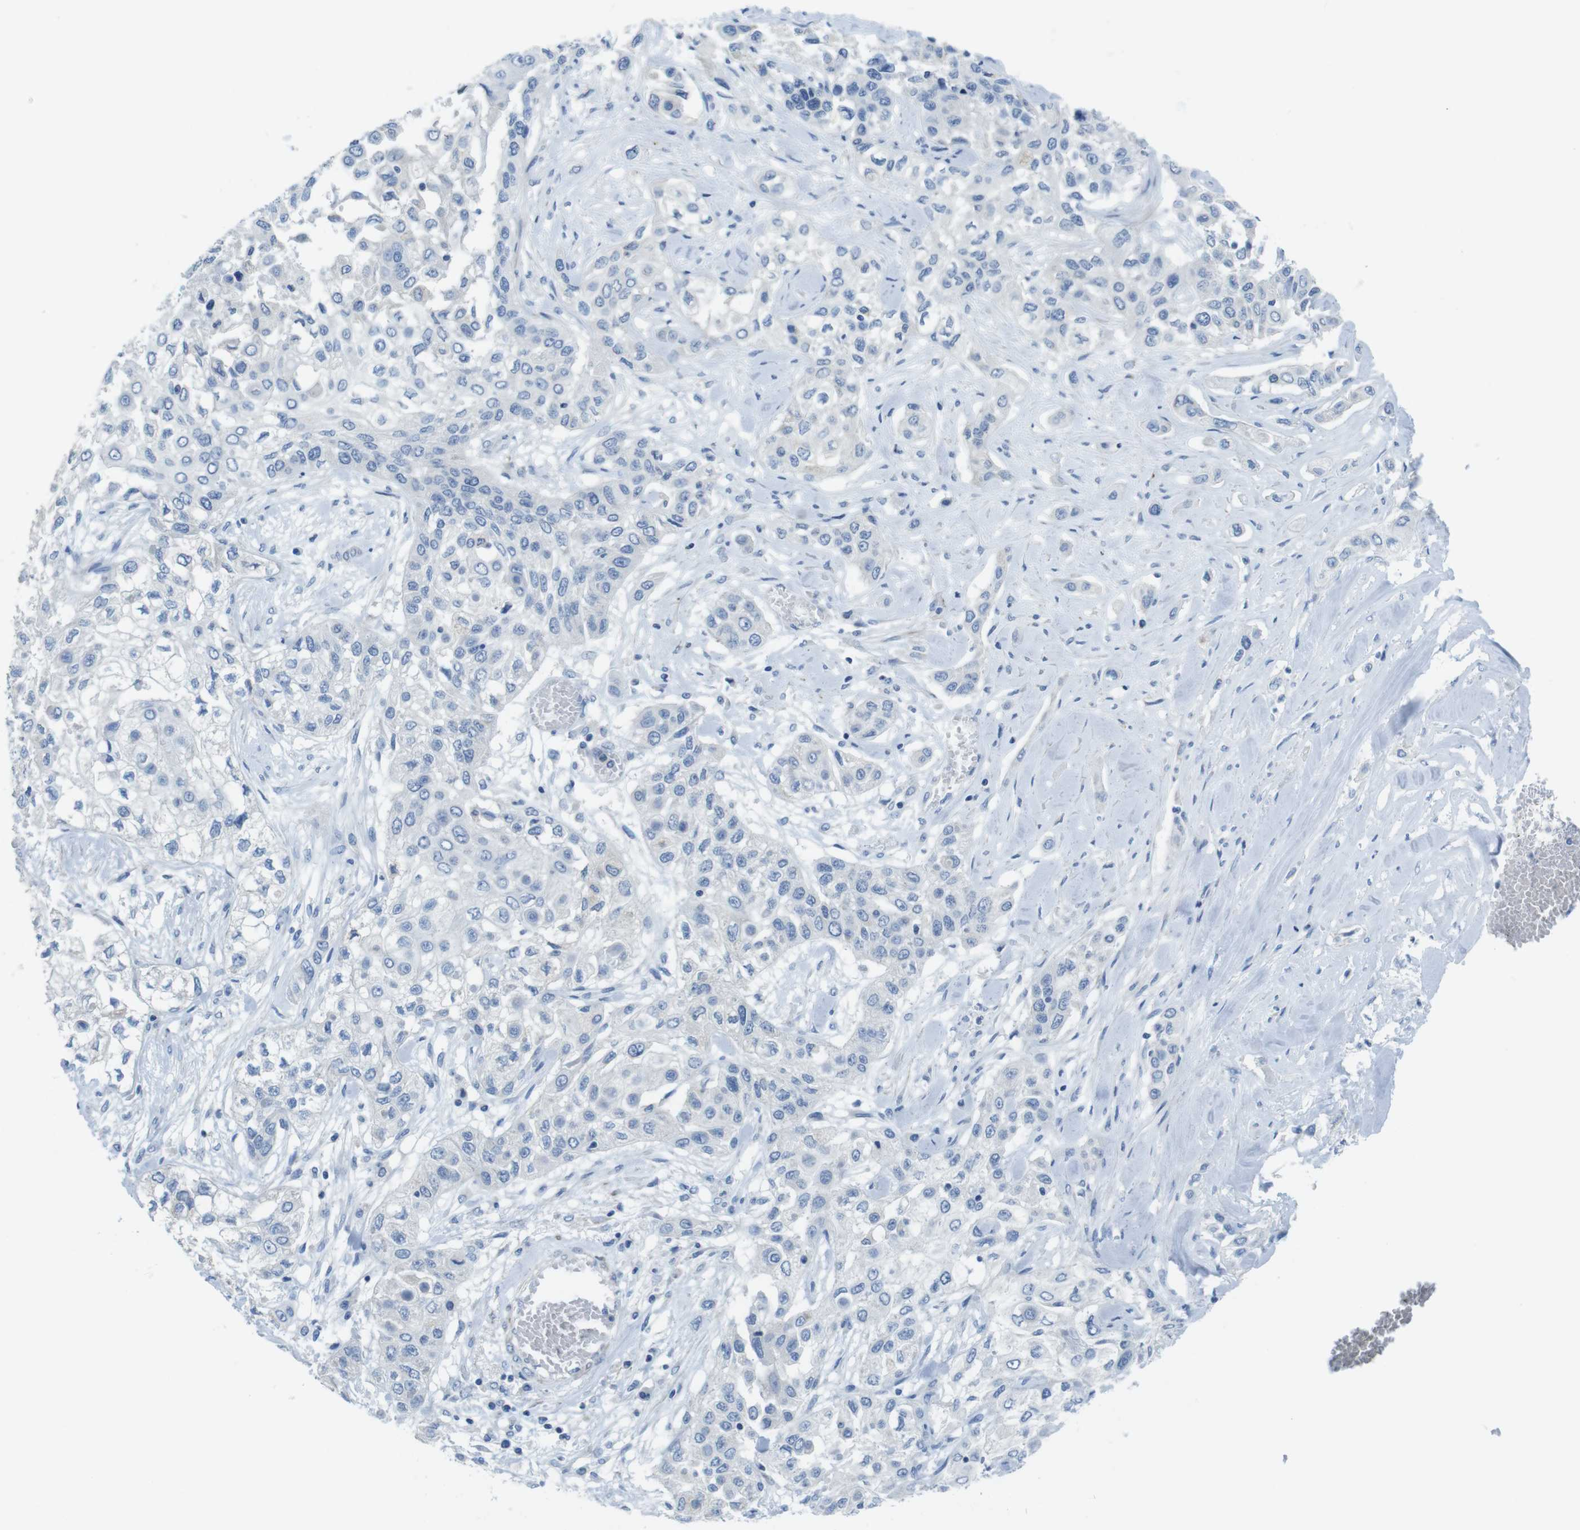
{"staining": {"intensity": "negative", "quantity": "none", "location": "none"}, "tissue": "lung cancer", "cell_type": "Tumor cells", "image_type": "cancer", "snomed": [{"axis": "morphology", "description": "Squamous cell carcinoma, NOS"}, {"axis": "topography", "description": "Lung"}], "caption": "Lung squamous cell carcinoma was stained to show a protein in brown. There is no significant expression in tumor cells.", "gene": "ASIC5", "patient": {"sex": "male", "age": 71}}